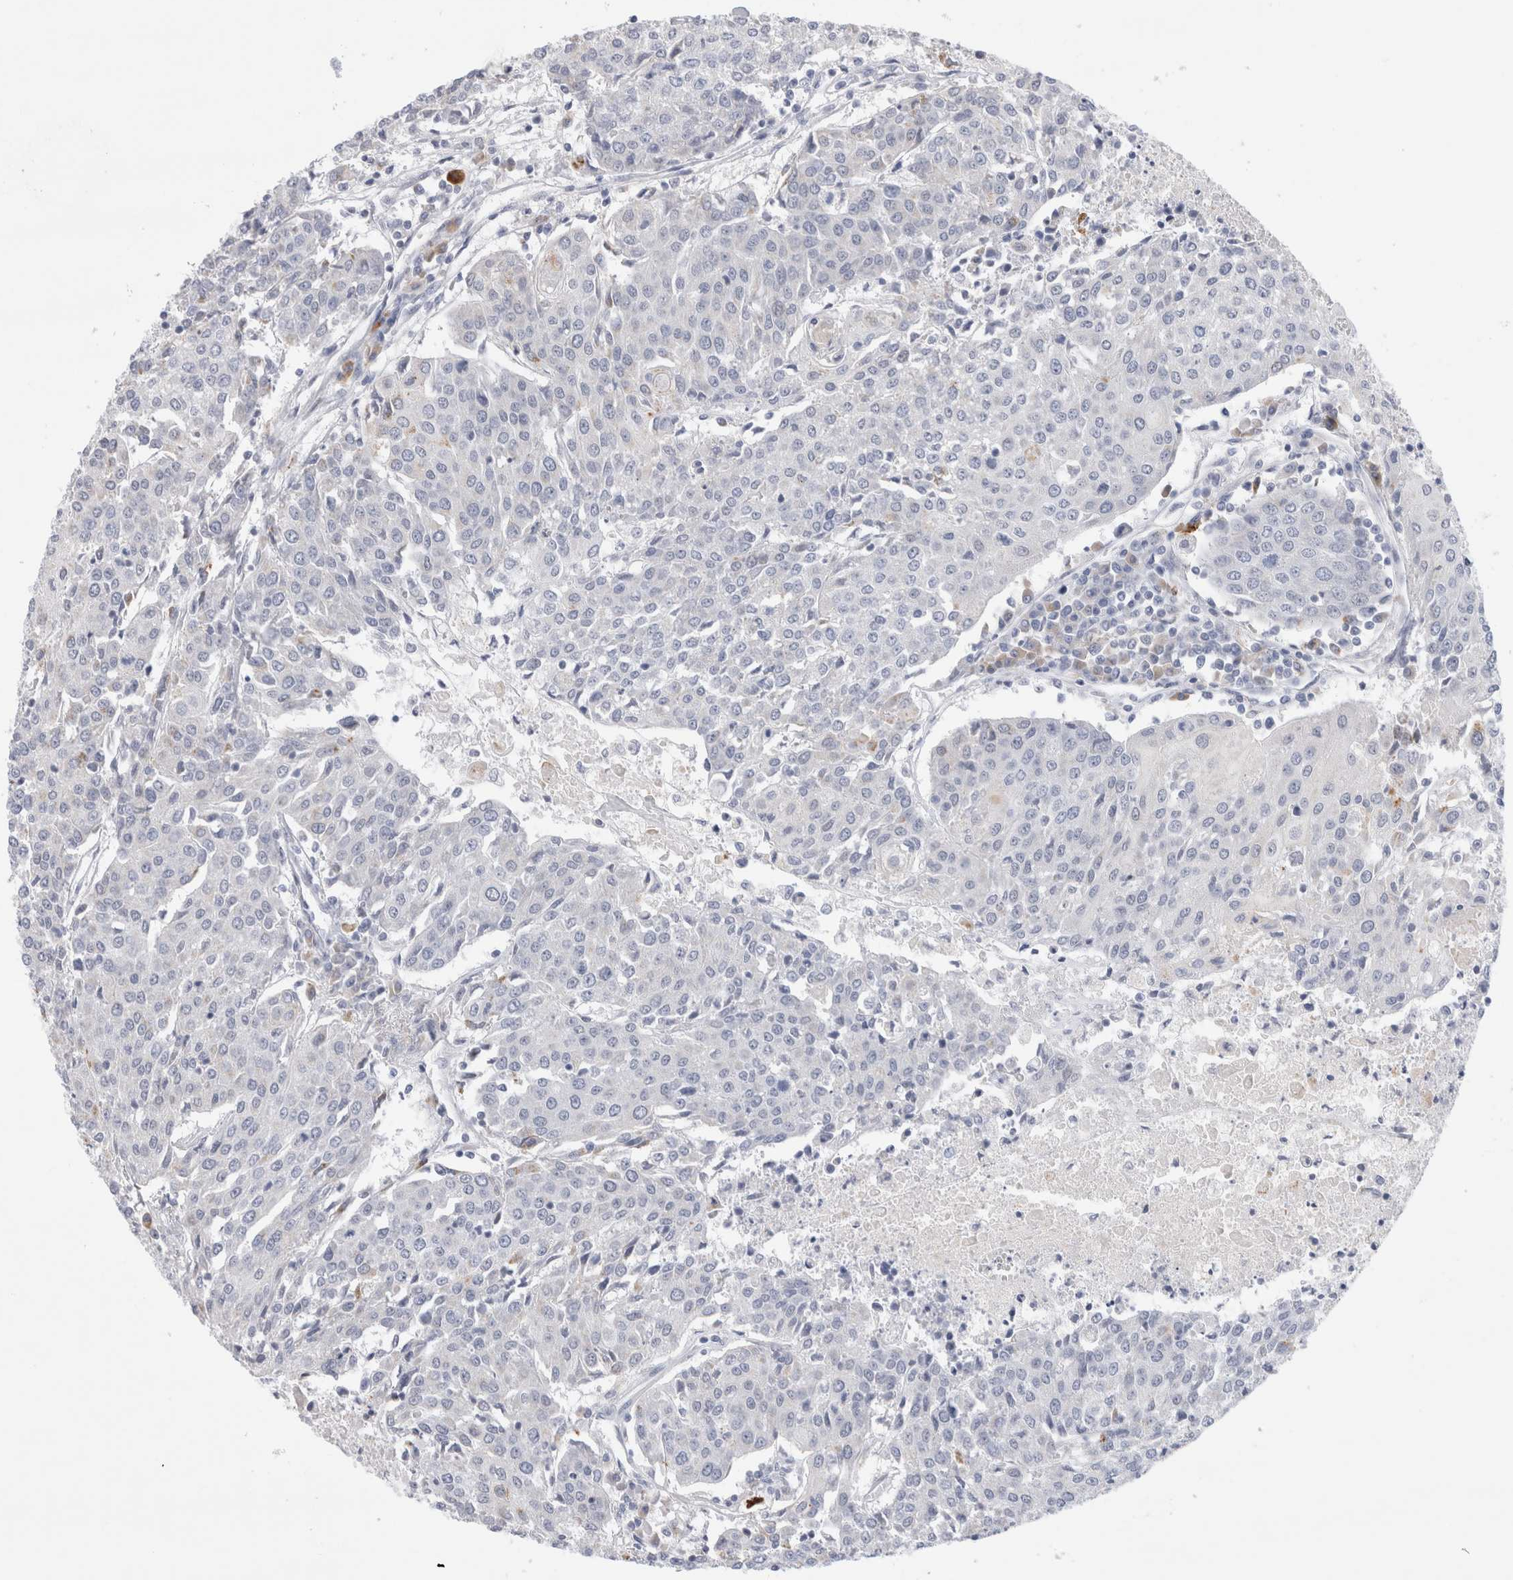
{"staining": {"intensity": "negative", "quantity": "none", "location": "none"}, "tissue": "urothelial cancer", "cell_type": "Tumor cells", "image_type": "cancer", "snomed": [{"axis": "morphology", "description": "Urothelial carcinoma, High grade"}, {"axis": "topography", "description": "Urinary bladder"}], "caption": "The photomicrograph exhibits no staining of tumor cells in high-grade urothelial carcinoma. Brightfield microscopy of immunohistochemistry stained with DAB (brown) and hematoxylin (blue), captured at high magnification.", "gene": "SLC22A12", "patient": {"sex": "female", "age": 85}}